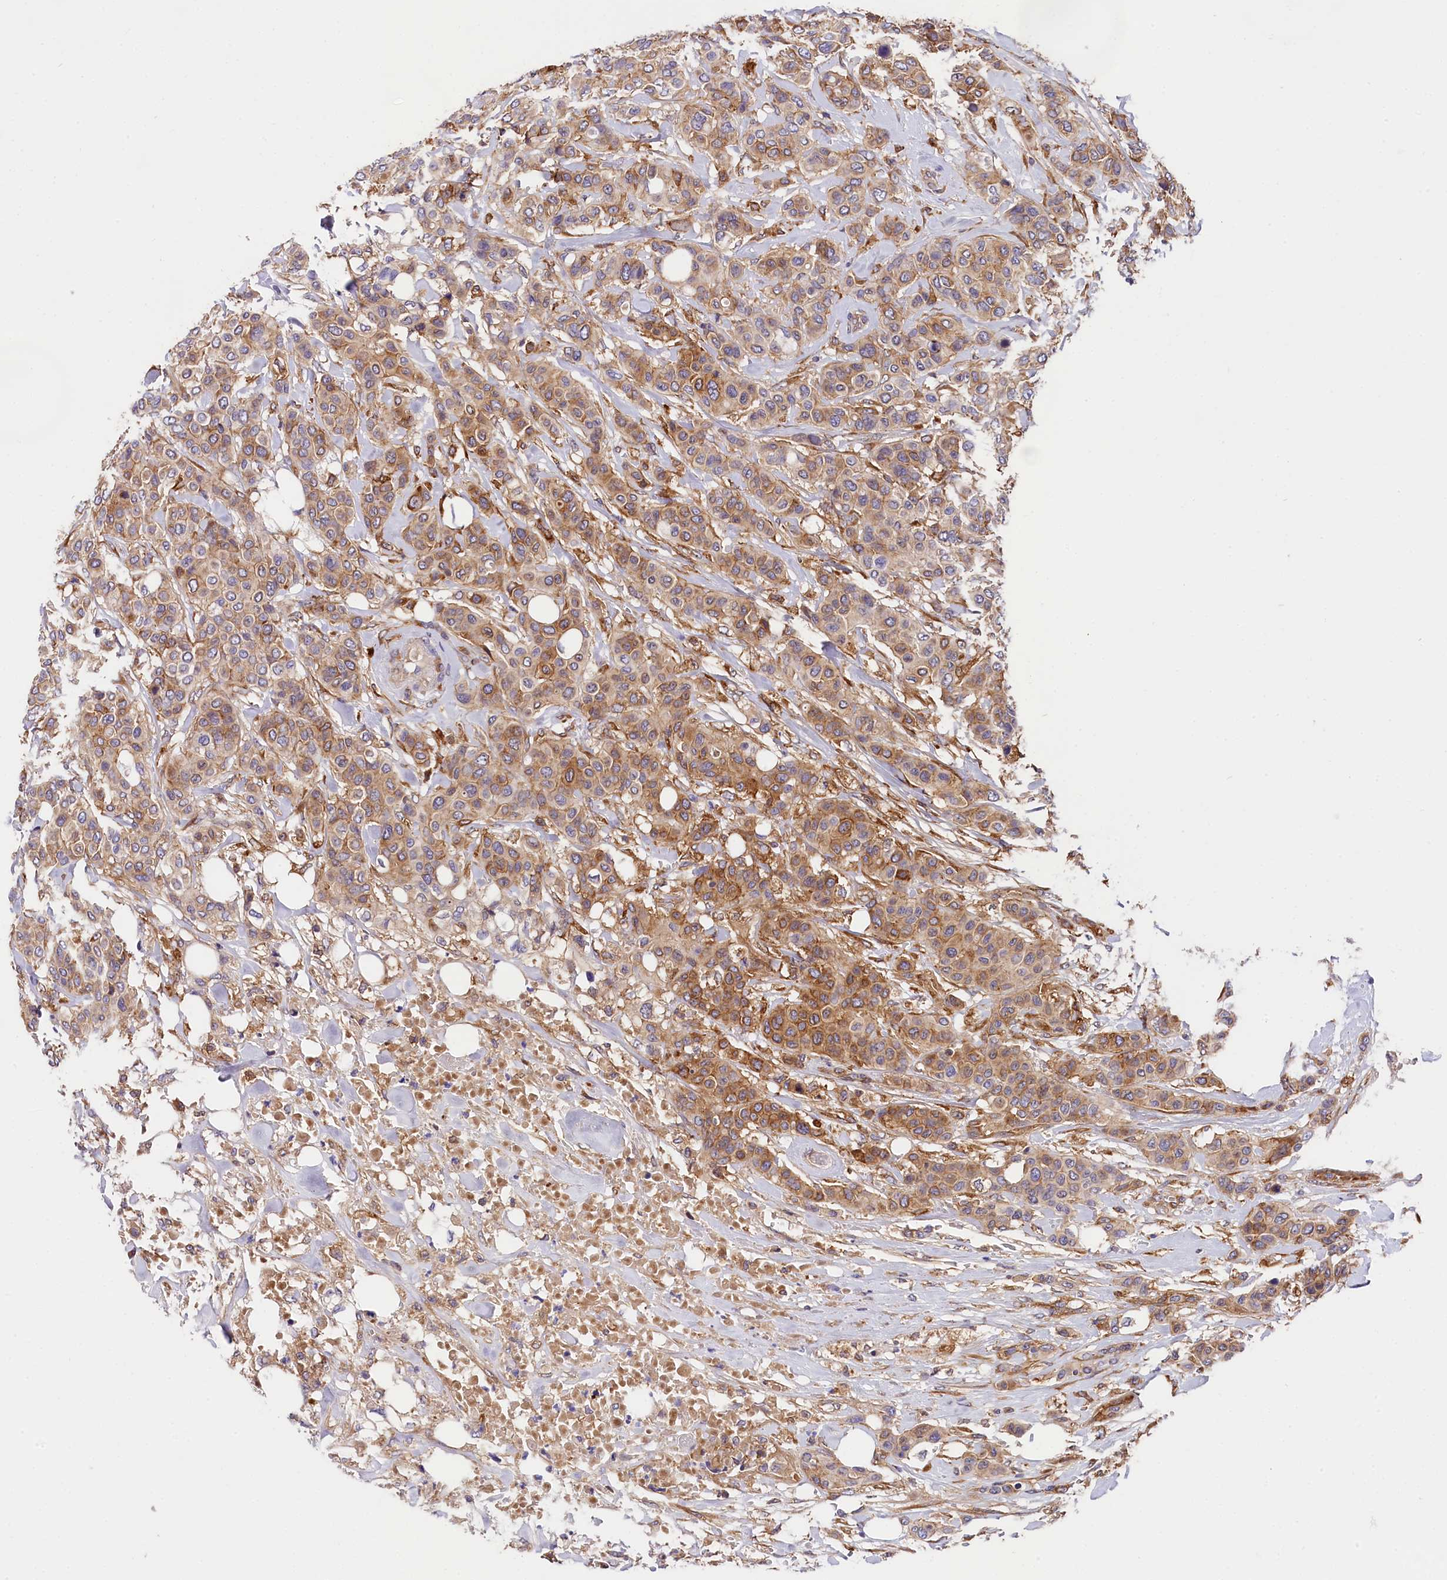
{"staining": {"intensity": "moderate", "quantity": ">75%", "location": "cytoplasmic/membranous"}, "tissue": "breast cancer", "cell_type": "Tumor cells", "image_type": "cancer", "snomed": [{"axis": "morphology", "description": "Lobular carcinoma"}, {"axis": "topography", "description": "Breast"}], "caption": "This photomicrograph displays breast cancer (lobular carcinoma) stained with immunohistochemistry (IHC) to label a protein in brown. The cytoplasmic/membranous of tumor cells show moderate positivity for the protein. Nuclei are counter-stained blue.", "gene": "OAS3", "patient": {"sex": "female", "age": 51}}